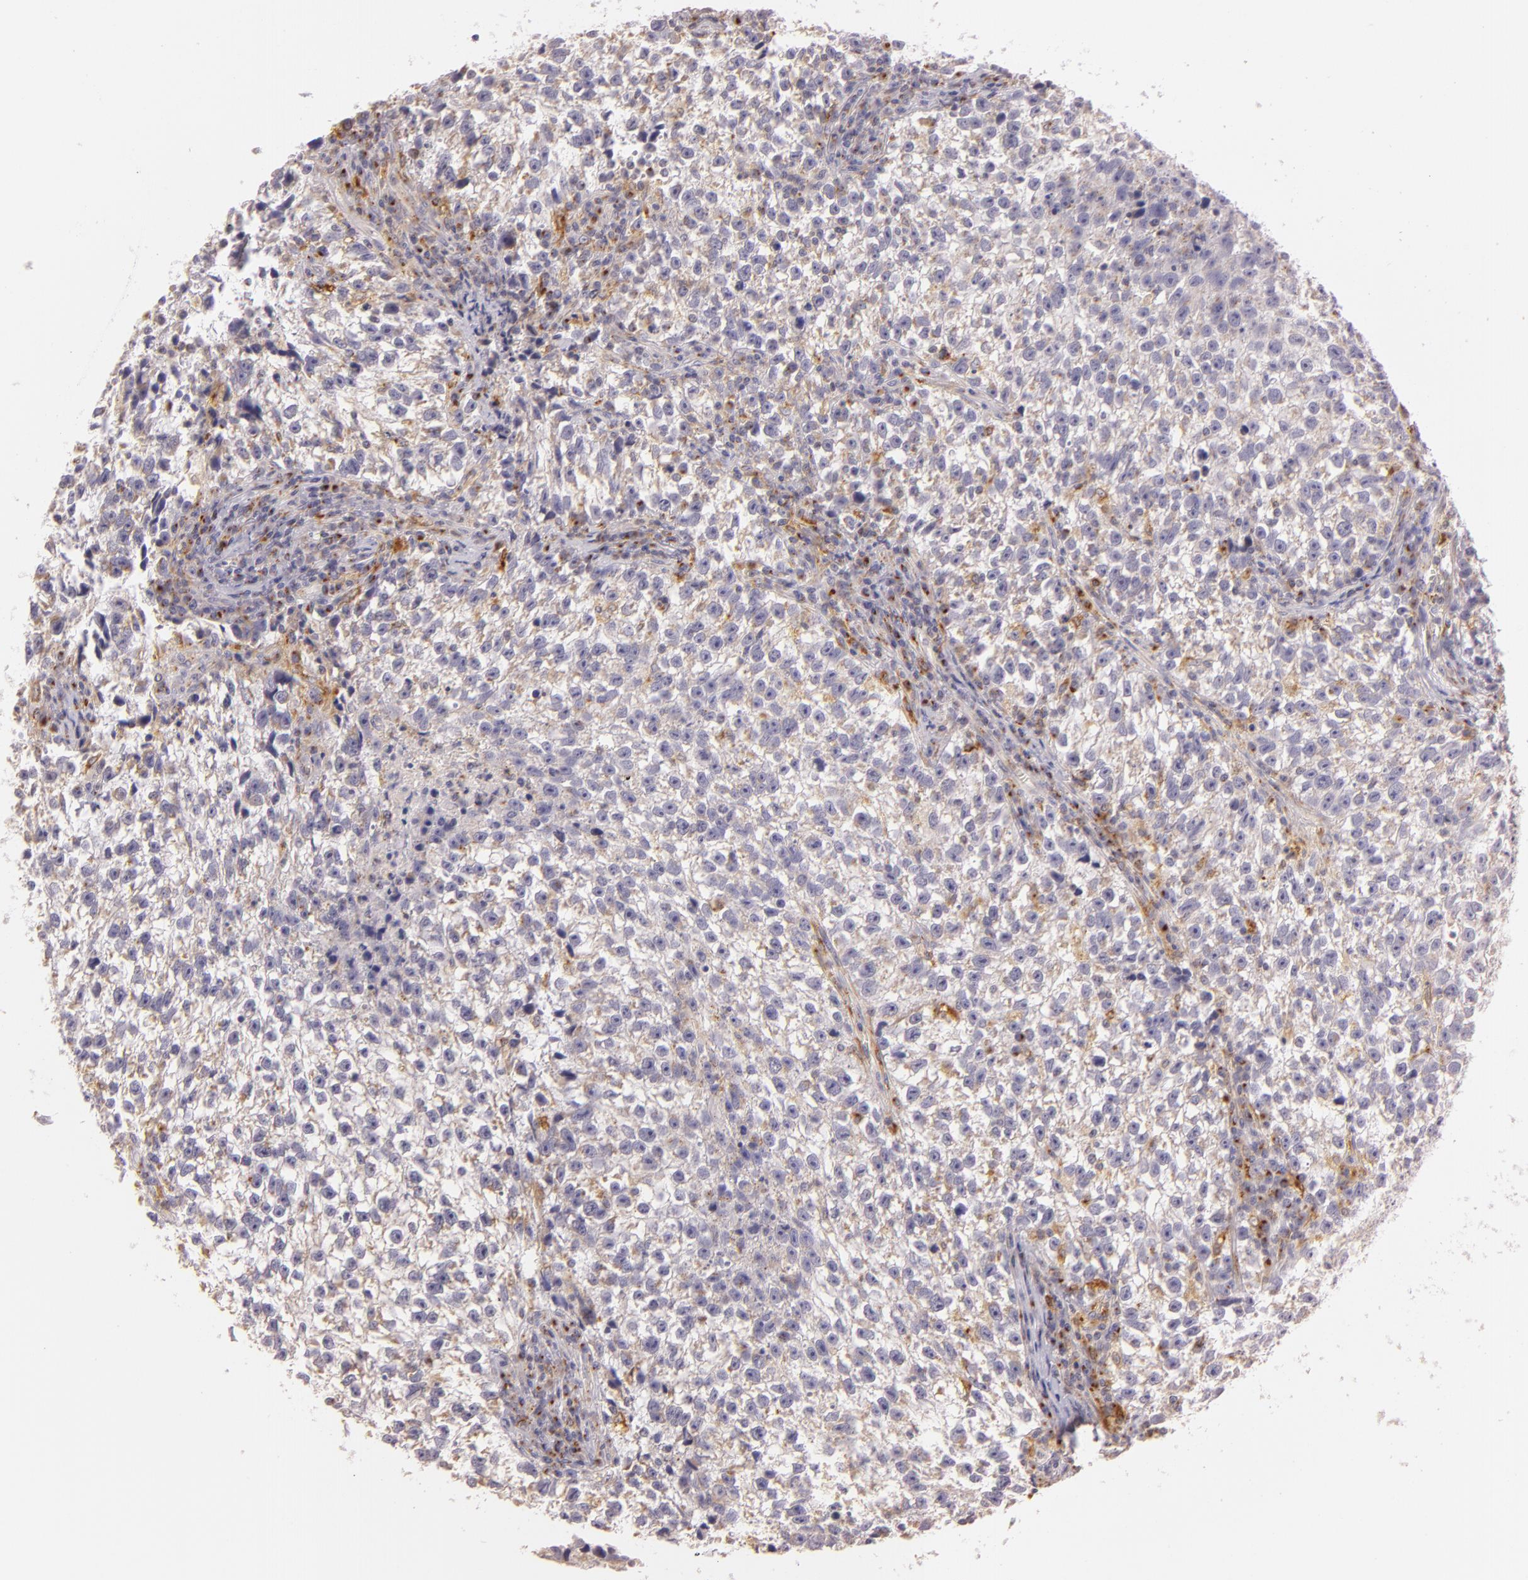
{"staining": {"intensity": "weak", "quantity": ">75%", "location": "cytoplasmic/membranous"}, "tissue": "testis cancer", "cell_type": "Tumor cells", "image_type": "cancer", "snomed": [{"axis": "morphology", "description": "Seminoma, NOS"}, {"axis": "topography", "description": "Testis"}], "caption": "IHC (DAB) staining of seminoma (testis) reveals weak cytoplasmic/membranous protein expression in about >75% of tumor cells.", "gene": "LGMN", "patient": {"sex": "male", "age": 38}}